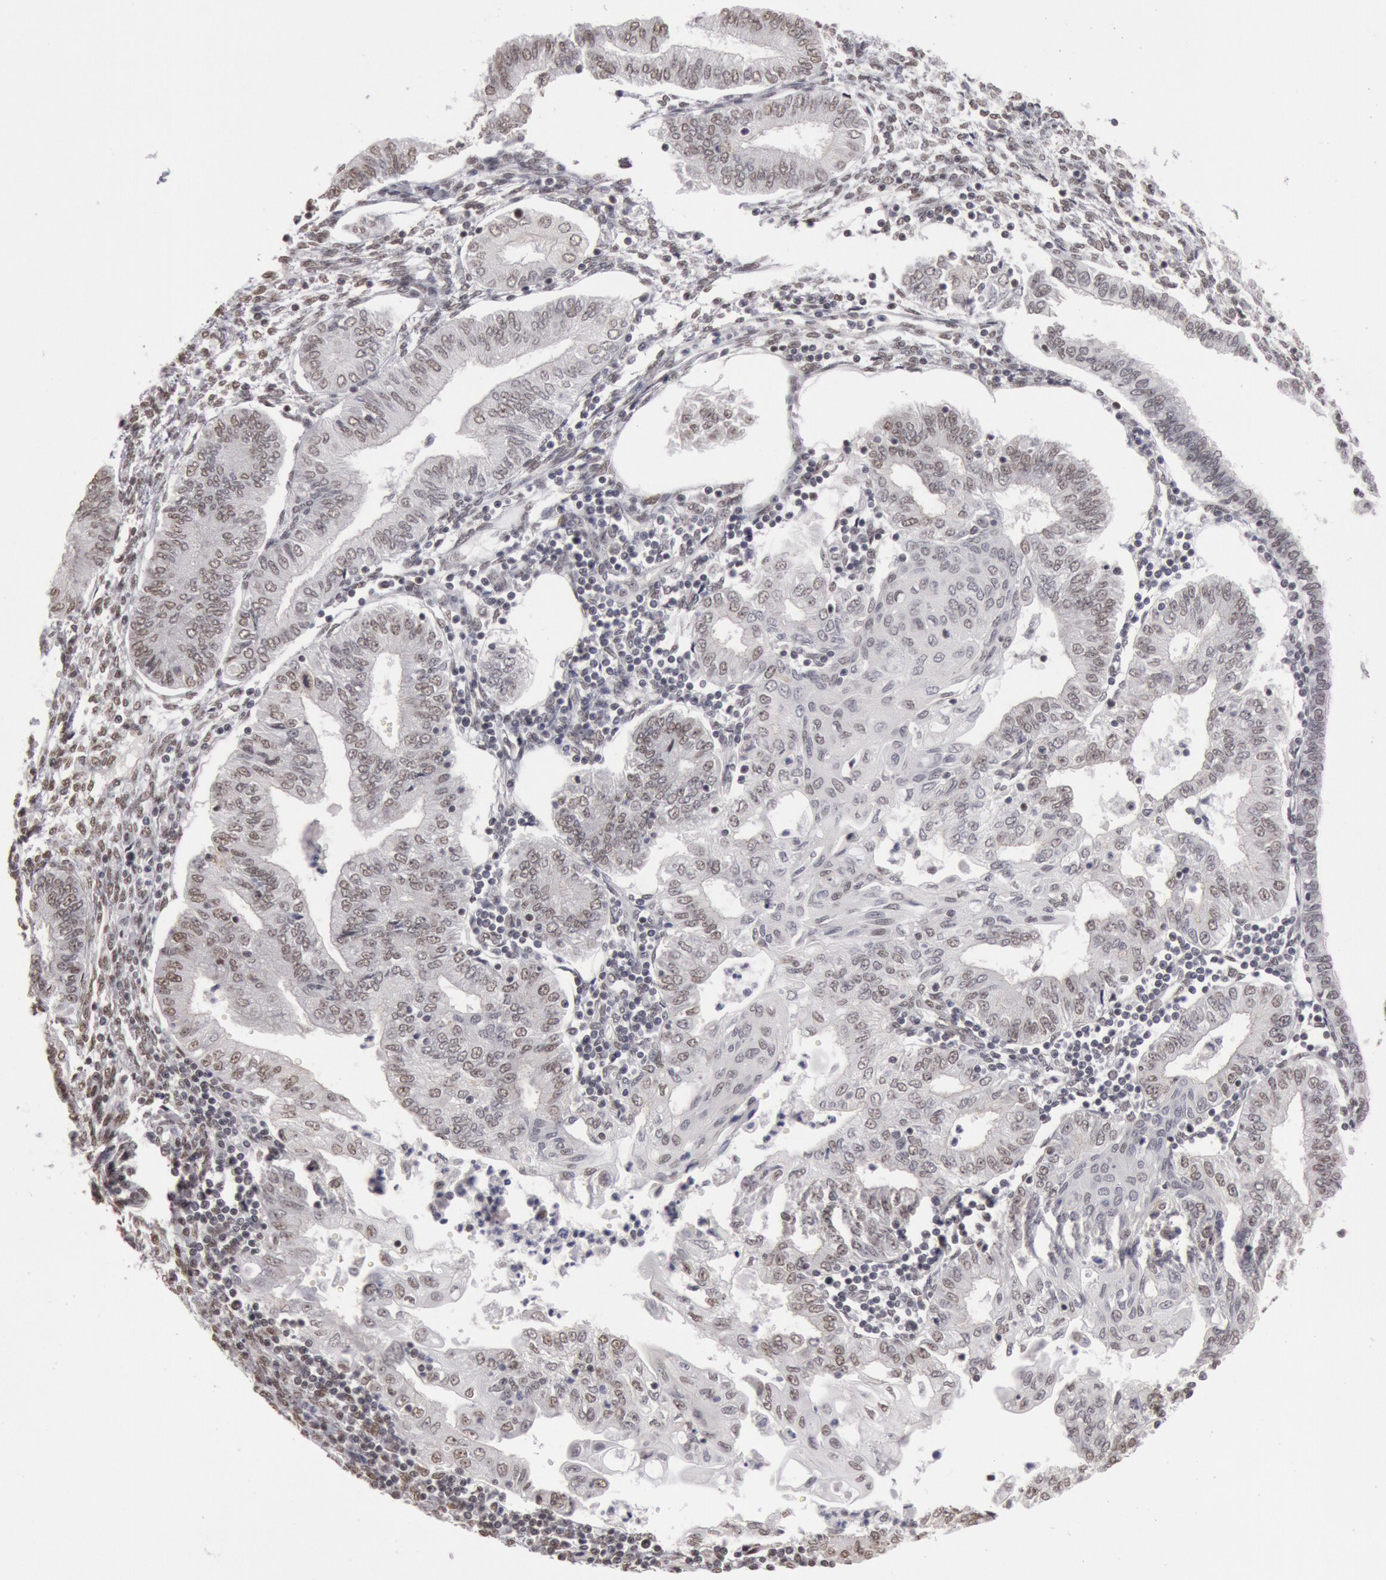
{"staining": {"intensity": "weak", "quantity": "25%-75%", "location": "nuclear"}, "tissue": "endometrial cancer", "cell_type": "Tumor cells", "image_type": "cancer", "snomed": [{"axis": "morphology", "description": "Adenocarcinoma, NOS"}, {"axis": "topography", "description": "Endometrium"}], "caption": "Weak nuclear staining for a protein is seen in about 25%-75% of tumor cells of endometrial cancer (adenocarcinoma) using IHC.", "gene": "ESS2", "patient": {"sex": "female", "age": 51}}